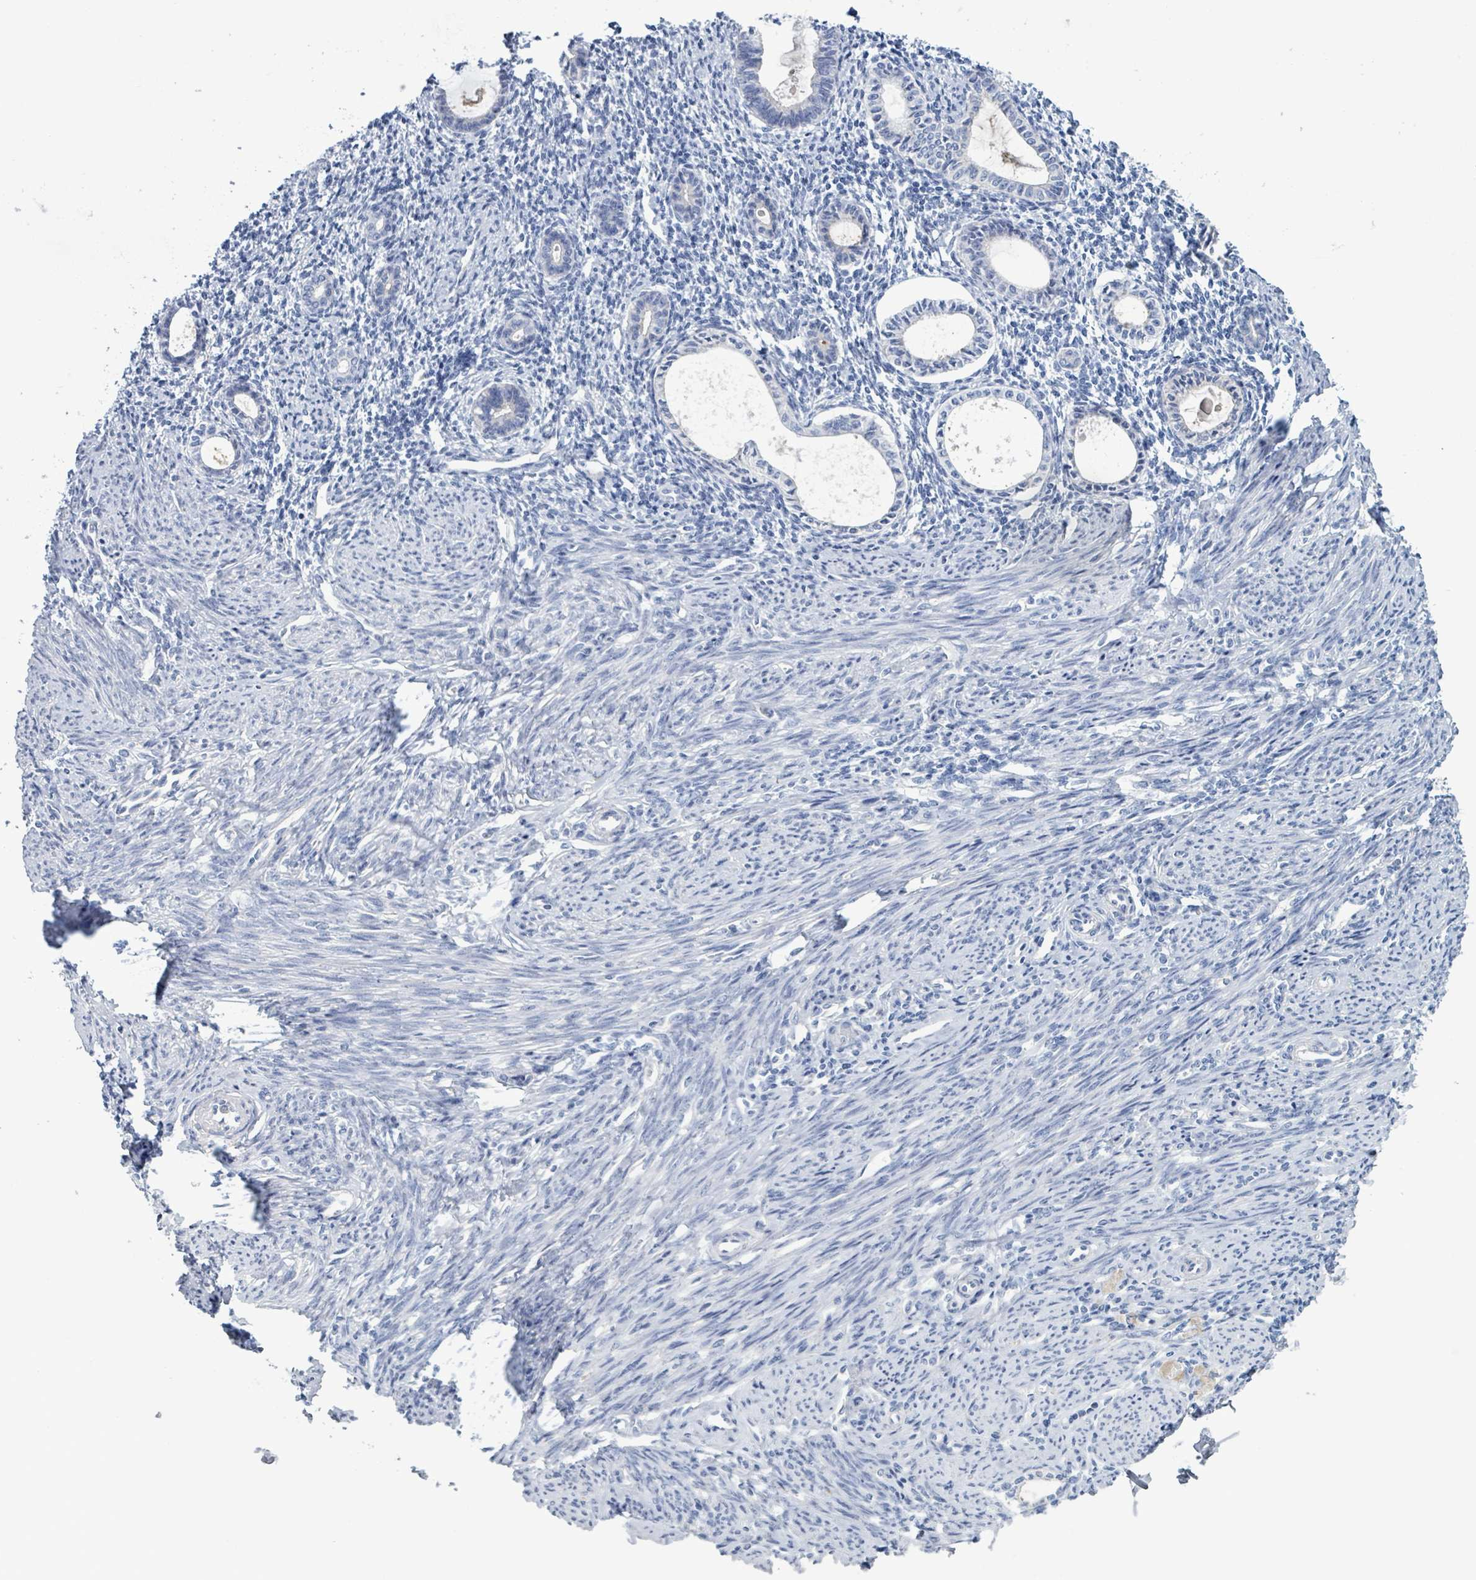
{"staining": {"intensity": "negative", "quantity": "none", "location": "none"}, "tissue": "endometrium", "cell_type": "Cells in endometrial stroma", "image_type": "normal", "snomed": [{"axis": "morphology", "description": "Normal tissue, NOS"}, {"axis": "topography", "description": "Endometrium"}], "caption": "DAB immunohistochemical staining of normal endometrium exhibits no significant staining in cells in endometrial stroma.", "gene": "AKR1C4", "patient": {"sex": "female", "age": 63}}